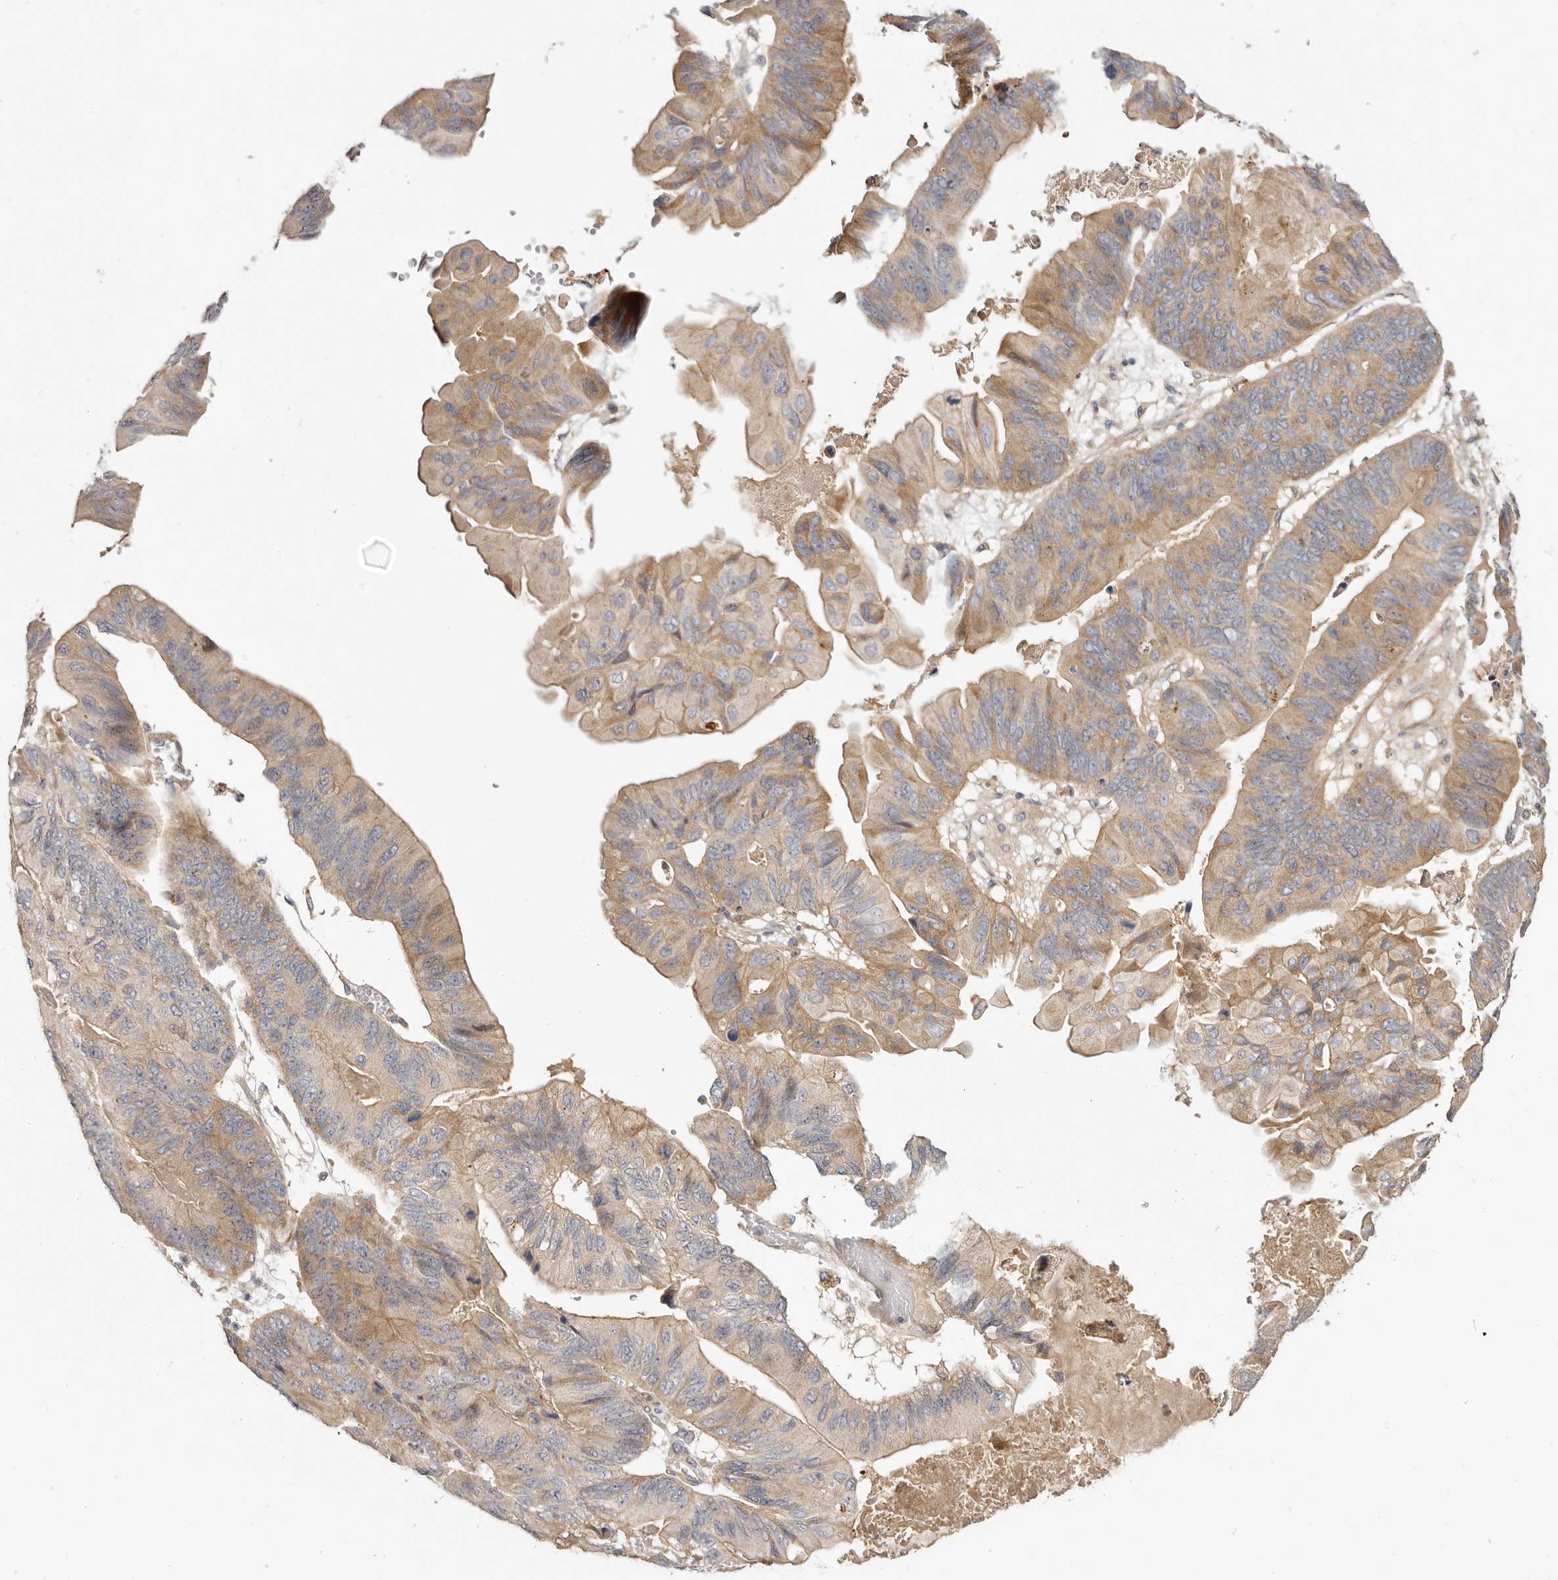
{"staining": {"intensity": "moderate", "quantity": ">75%", "location": "cytoplasmic/membranous"}, "tissue": "ovarian cancer", "cell_type": "Tumor cells", "image_type": "cancer", "snomed": [{"axis": "morphology", "description": "Cystadenocarcinoma, mucinous, NOS"}, {"axis": "topography", "description": "Ovary"}], "caption": "DAB (3,3'-diaminobenzidine) immunohistochemical staining of ovarian mucinous cystadenocarcinoma shows moderate cytoplasmic/membranous protein positivity in approximately >75% of tumor cells.", "gene": "ADAMTS9", "patient": {"sex": "female", "age": 61}}